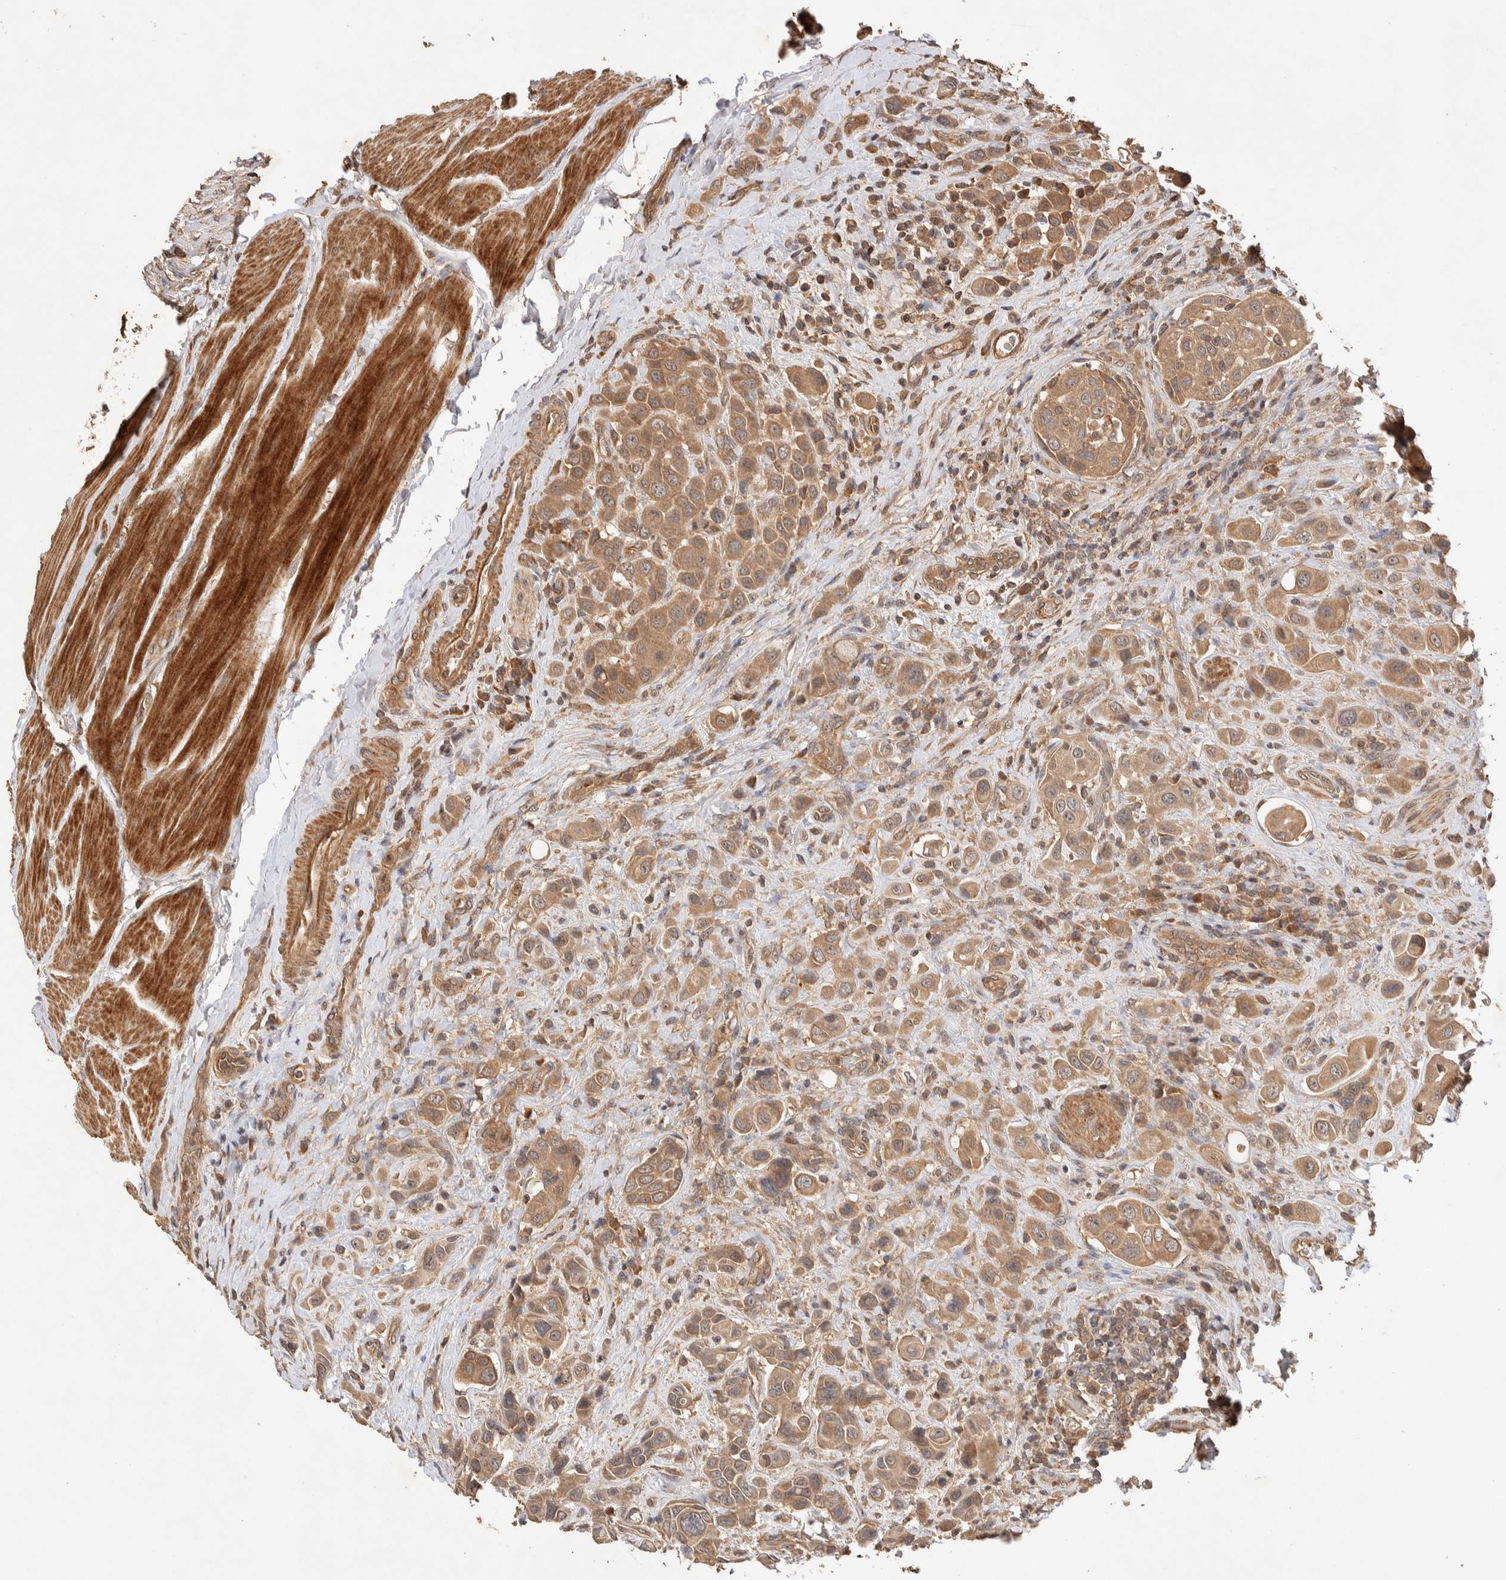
{"staining": {"intensity": "moderate", "quantity": ">75%", "location": "cytoplasmic/membranous"}, "tissue": "urothelial cancer", "cell_type": "Tumor cells", "image_type": "cancer", "snomed": [{"axis": "morphology", "description": "Urothelial carcinoma, High grade"}, {"axis": "topography", "description": "Urinary bladder"}], "caption": "DAB immunohistochemical staining of human urothelial carcinoma (high-grade) demonstrates moderate cytoplasmic/membranous protein staining in approximately >75% of tumor cells.", "gene": "NSMAF", "patient": {"sex": "male", "age": 50}}